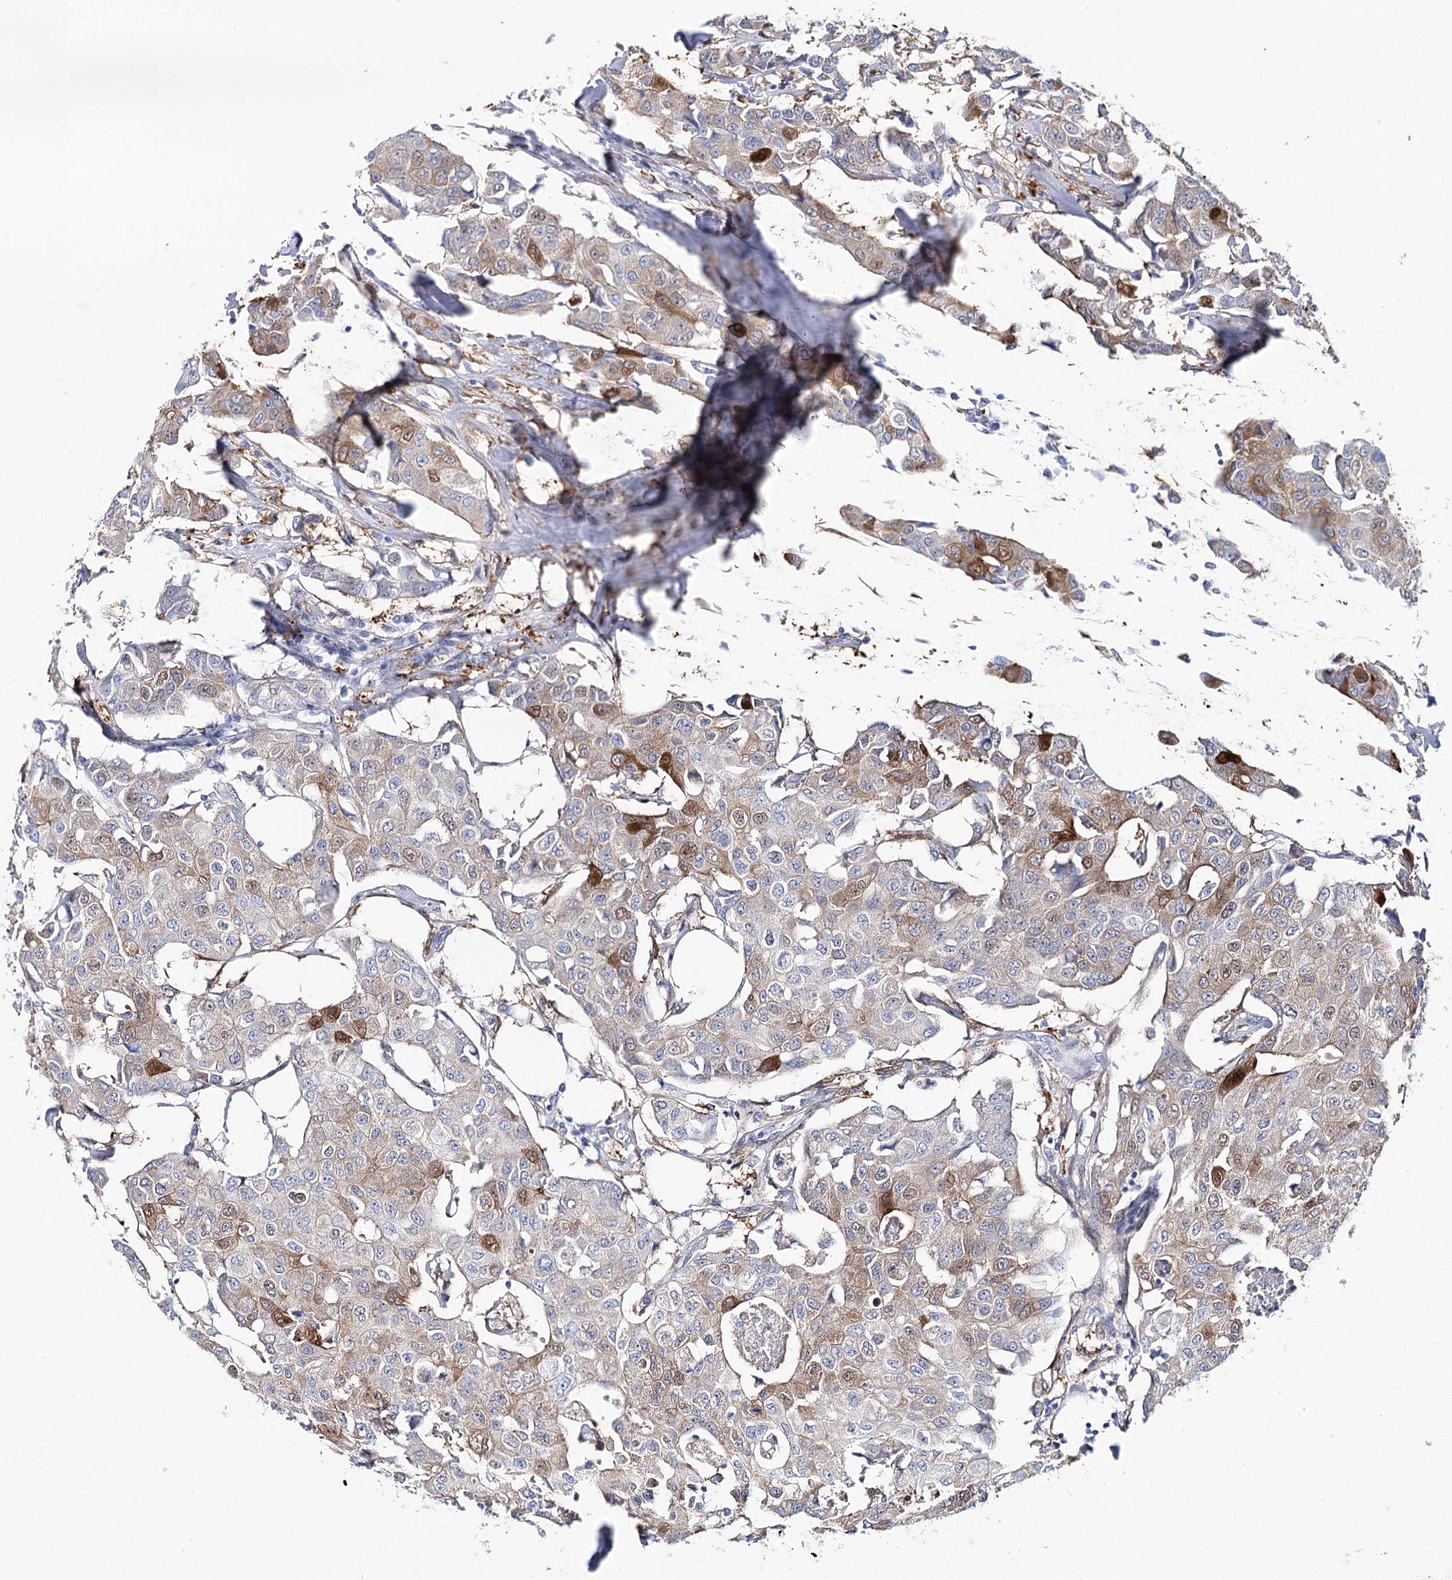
{"staining": {"intensity": "strong", "quantity": "<25%", "location": "cytoplasmic/membranous"}, "tissue": "breast cancer", "cell_type": "Tumor cells", "image_type": "cancer", "snomed": [{"axis": "morphology", "description": "Duct carcinoma"}, {"axis": "topography", "description": "Breast"}], "caption": "This image displays breast infiltrating ductal carcinoma stained with IHC to label a protein in brown. The cytoplasmic/membranous of tumor cells show strong positivity for the protein. Nuclei are counter-stained blue.", "gene": "UGDH", "patient": {"sex": "female", "age": 80}}